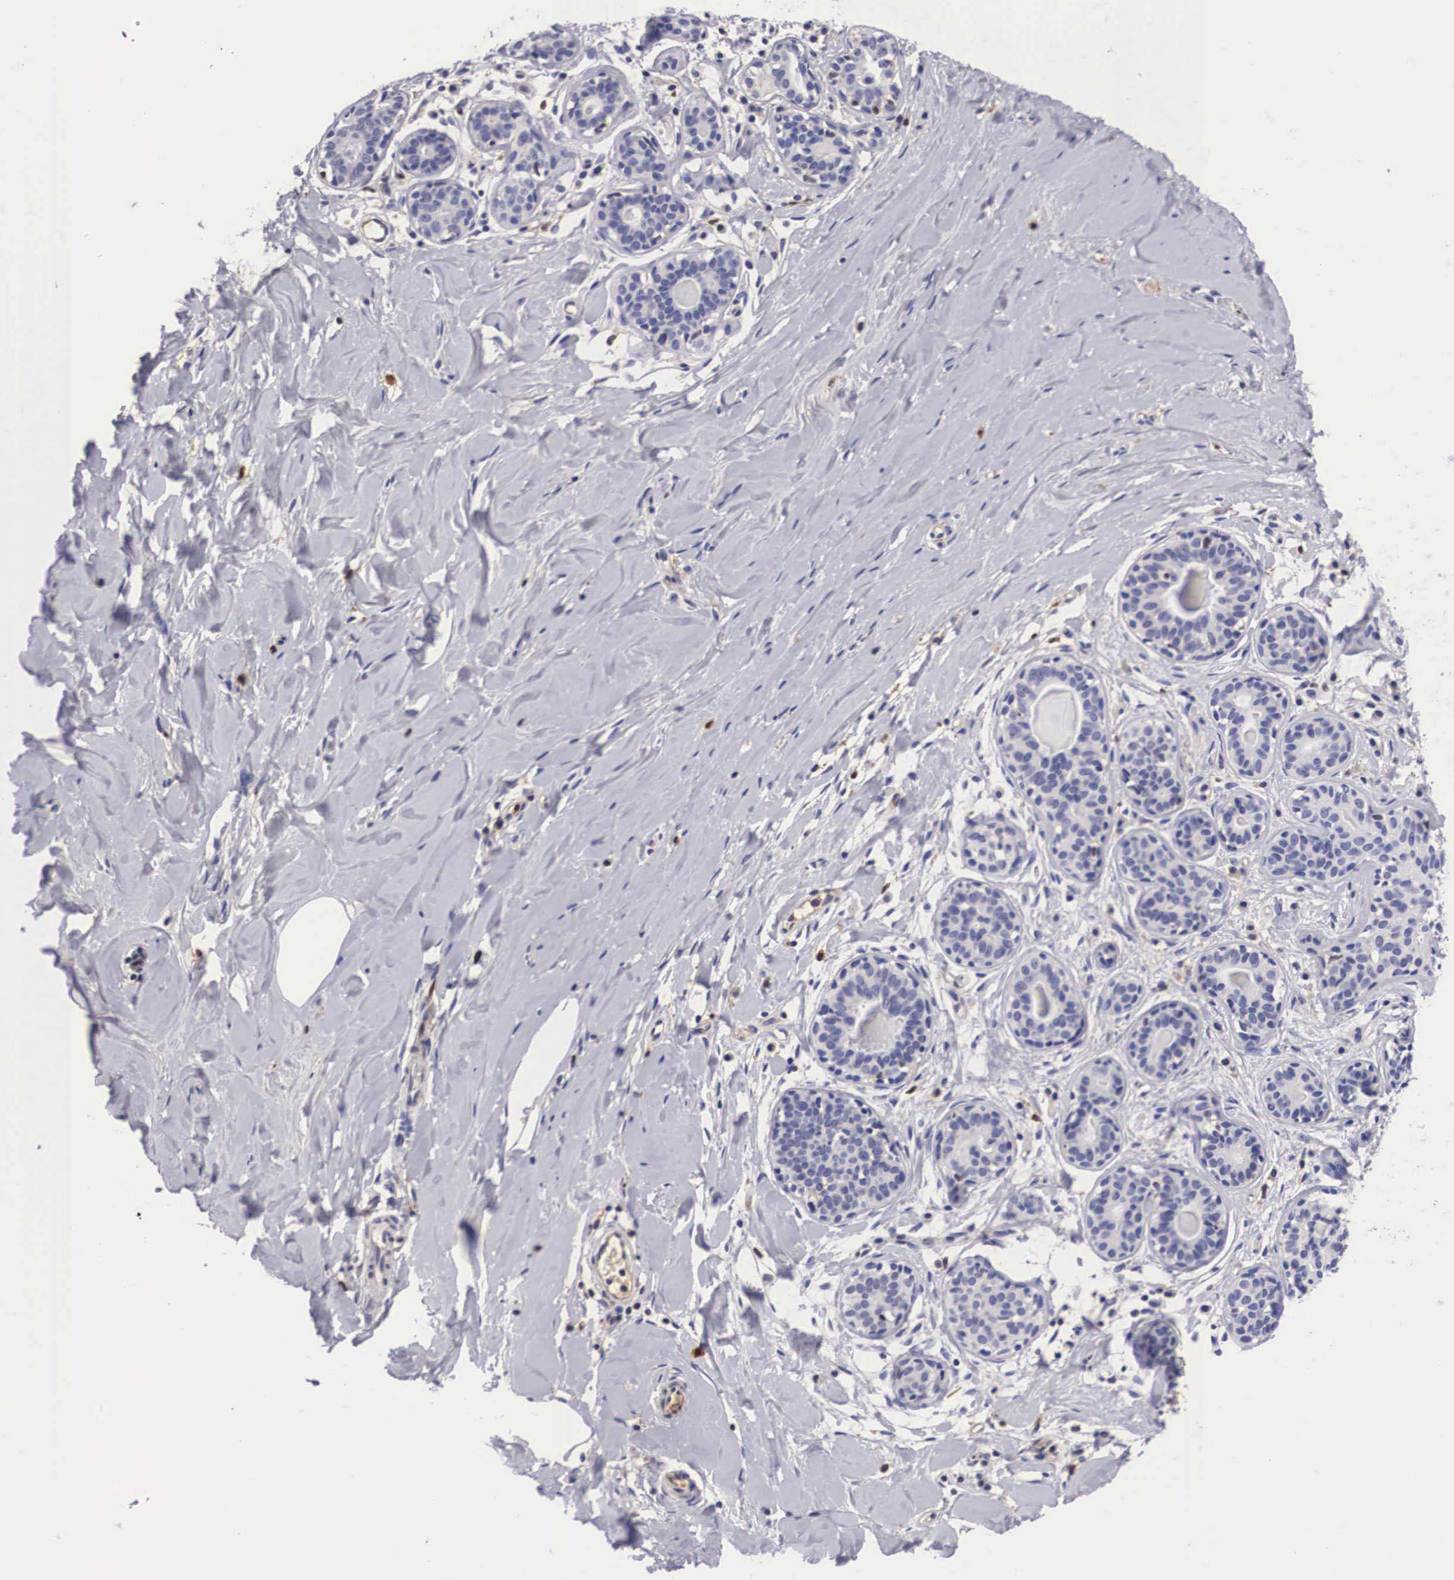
{"staining": {"intensity": "negative", "quantity": "none", "location": "none"}, "tissue": "breast", "cell_type": "Glandular cells", "image_type": "normal", "snomed": [{"axis": "morphology", "description": "Normal tissue, NOS"}, {"axis": "topography", "description": "Breast"}], "caption": "Immunohistochemistry (IHC) of normal breast exhibits no expression in glandular cells. The staining is performed using DAB brown chromogen with nuclei counter-stained in using hematoxylin.", "gene": "RENBP", "patient": {"sex": "female", "age": 44}}